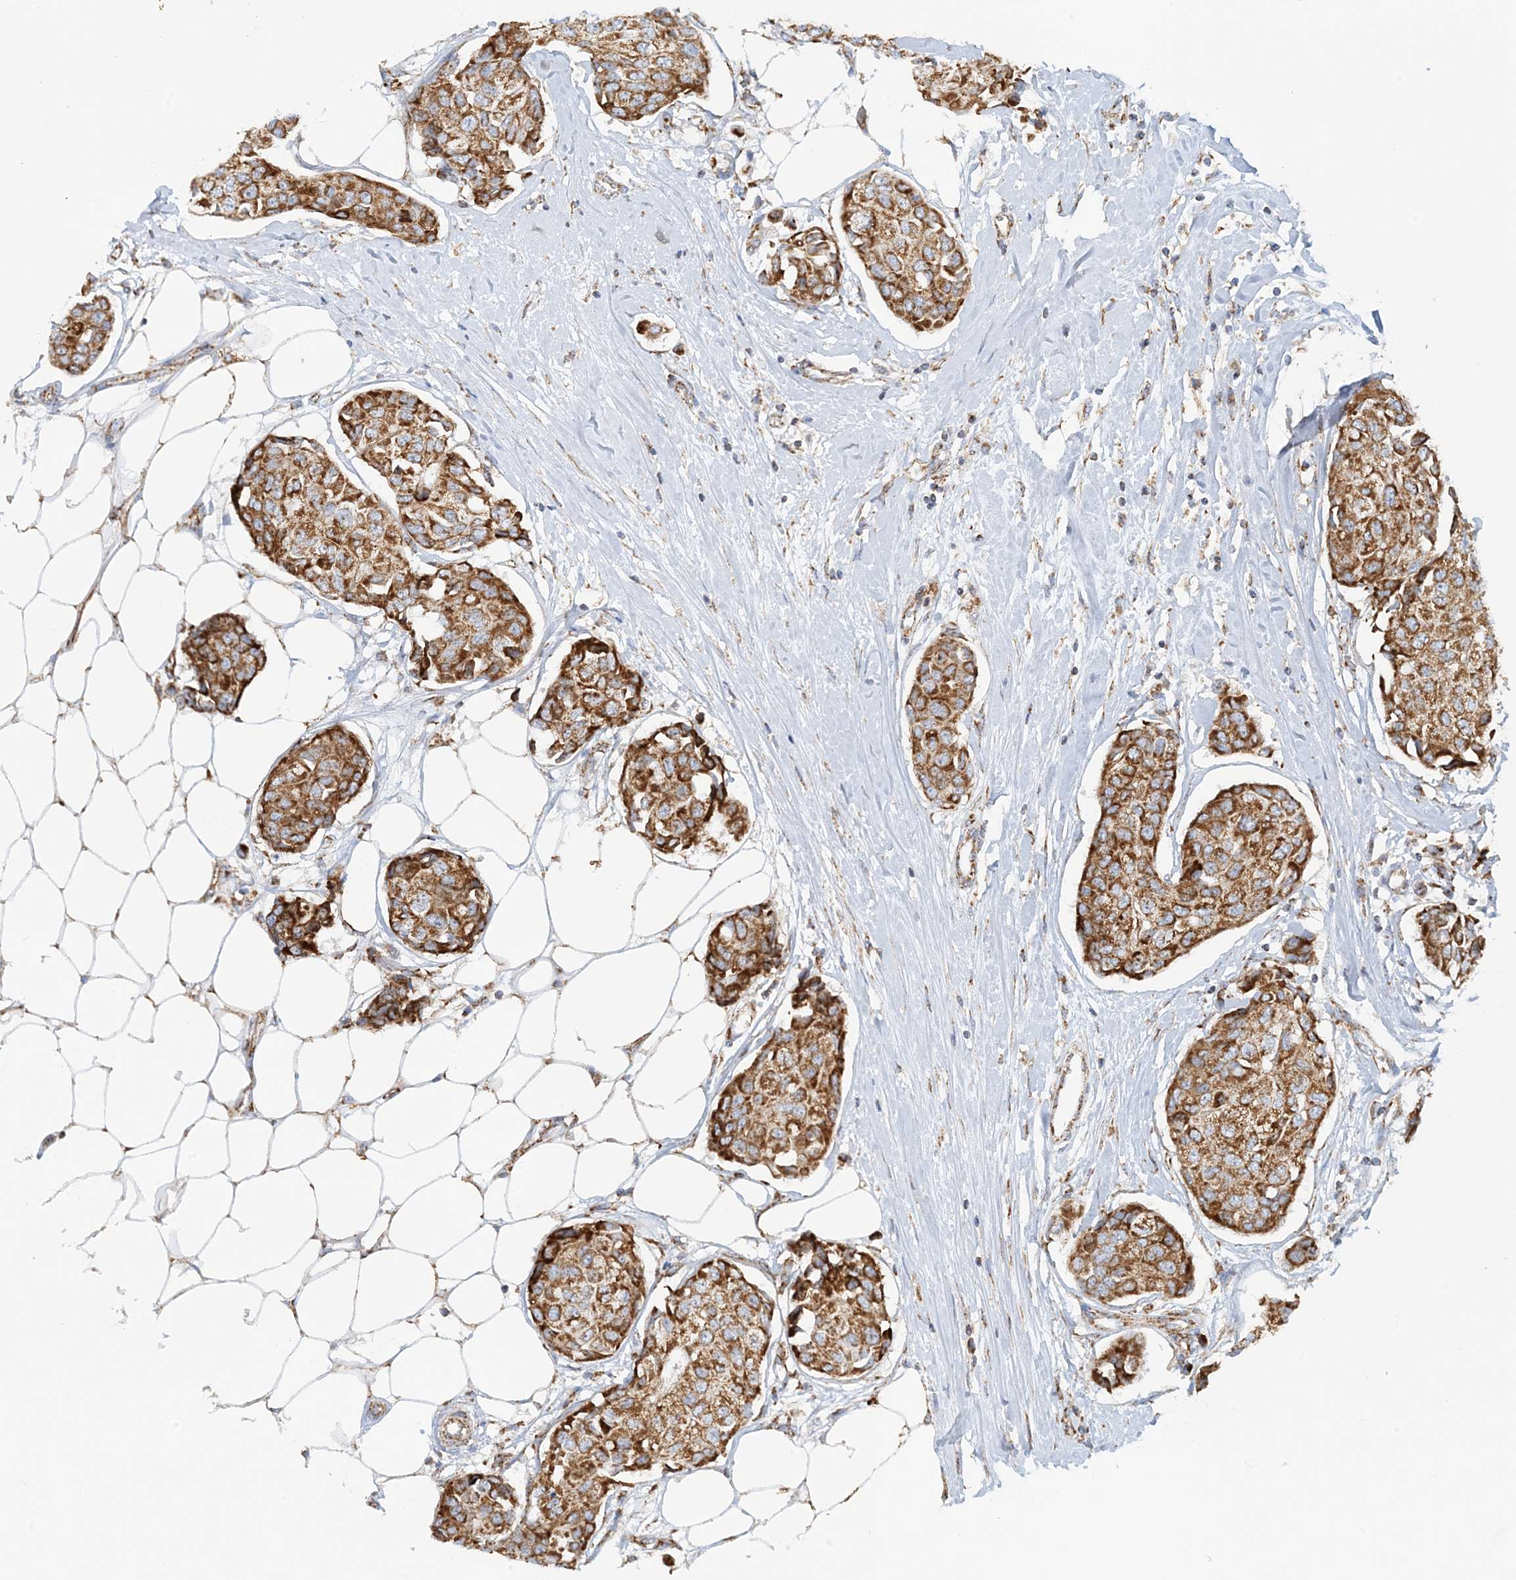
{"staining": {"intensity": "strong", "quantity": ">75%", "location": "cytoplasmic/membranous"}, "tissue": "breast cancer", "cell_type": "Tumor cells", "image_type": "cancer", "snomed": [{"axis": "morphology", "description": "Duct carcinoma"}, {"axis": "topography", "description": "Breast"}], "caption": "Strong cytoplasmic/membranous protein expression is appreciated in approximately >75% of tumor cells in breast cancer (invasive ductal carcinoma).", "gene": "COA3", "patient": {"sex": "female", "age": 80}}